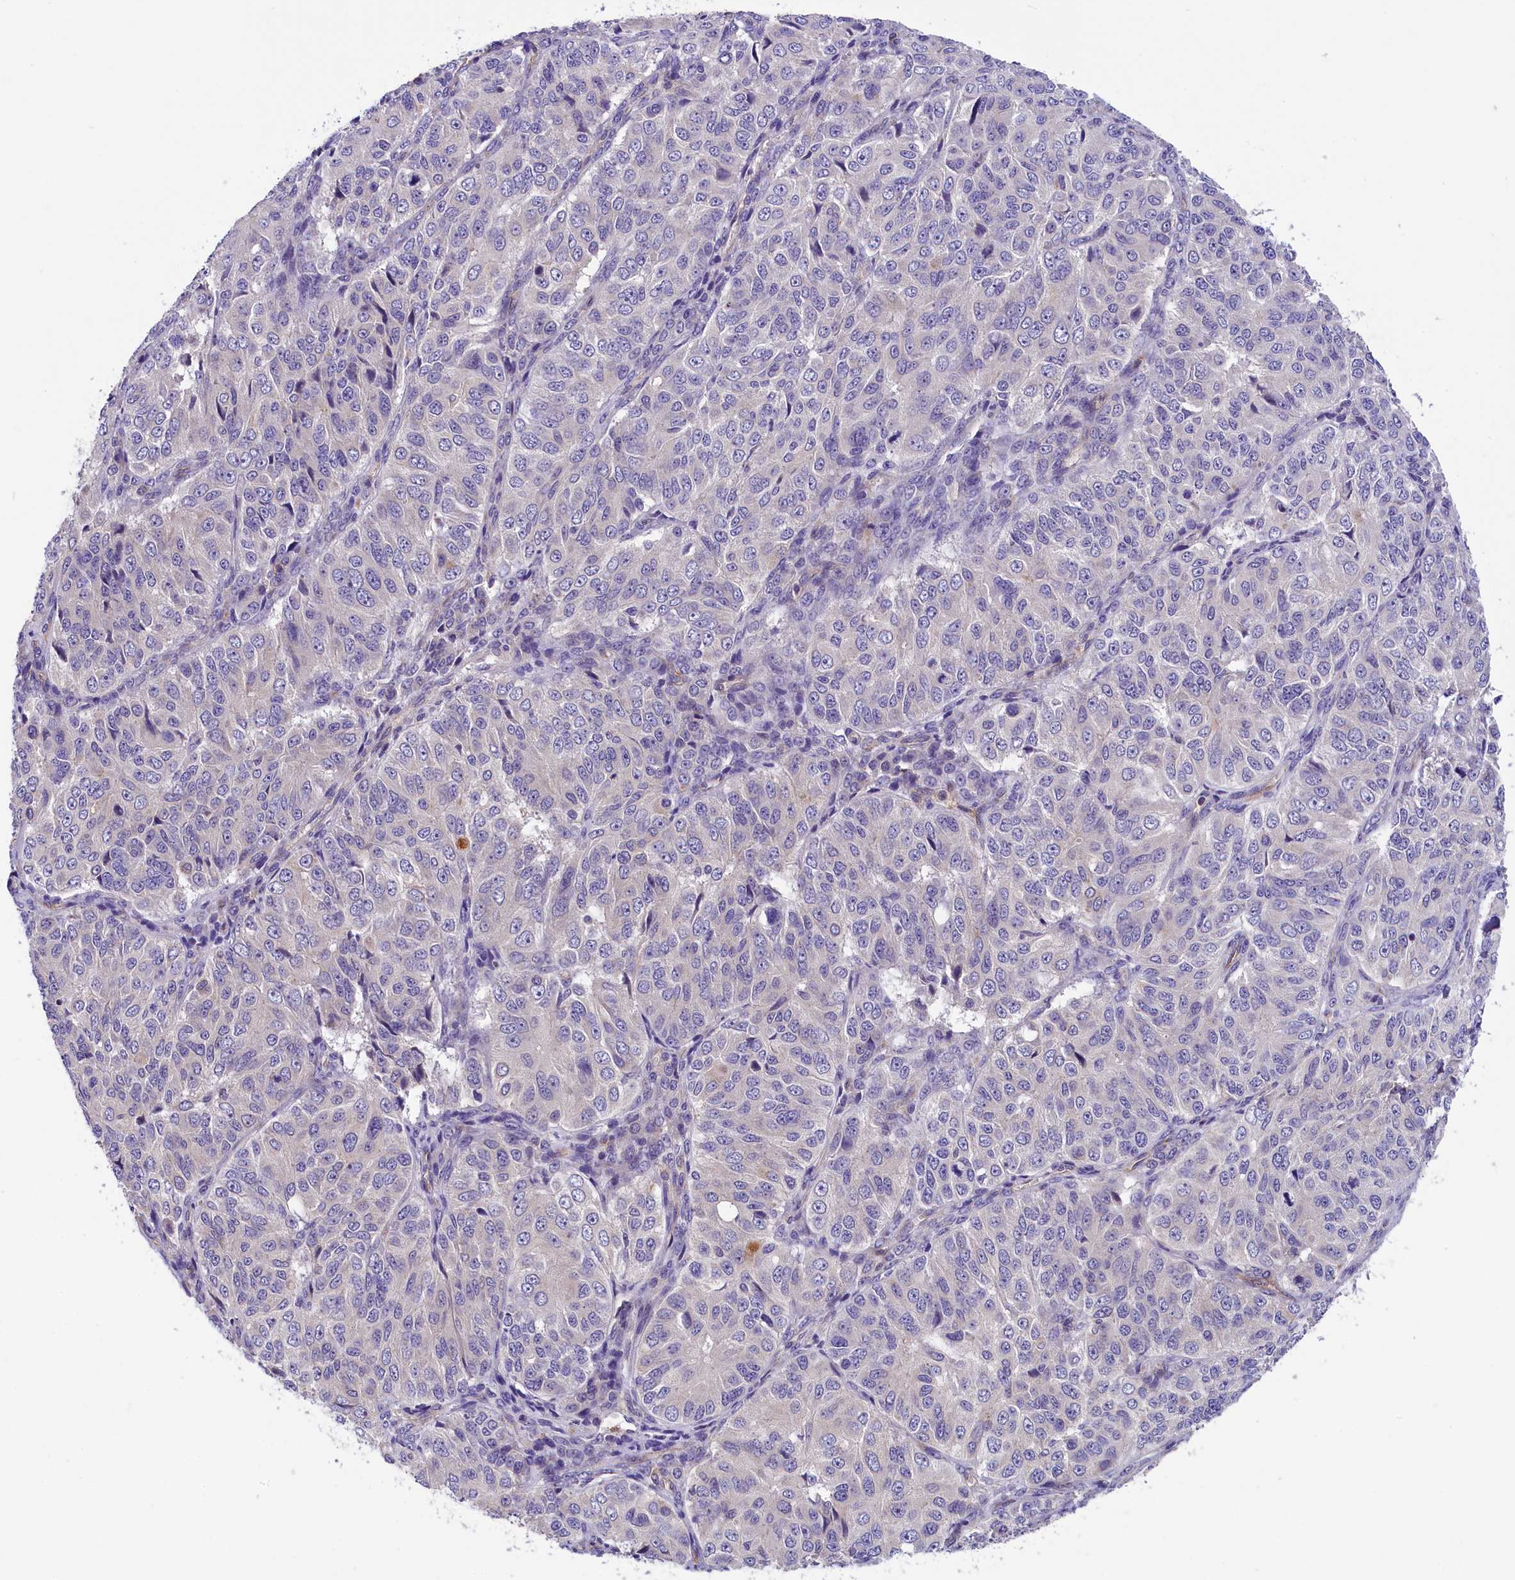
{"staining": {"intensity": "negative", "quantity": "none", "location": "none"}, "tissue": "ovarian cancer", "cell_type": "Tumor cells", "image_type": "cancer", "snomed": [{"axis": "morphology", "description": "Carcinoma, endometroid"}, {"axis": "topography", "description": "Ovary"}], "caption": "The immunohistochemistry histopathology image has no significant expression in tumor cells of ovarian cancer tissue.", "gene": "DNAJB9", "patient": {"sex": "female", "age": 51}}